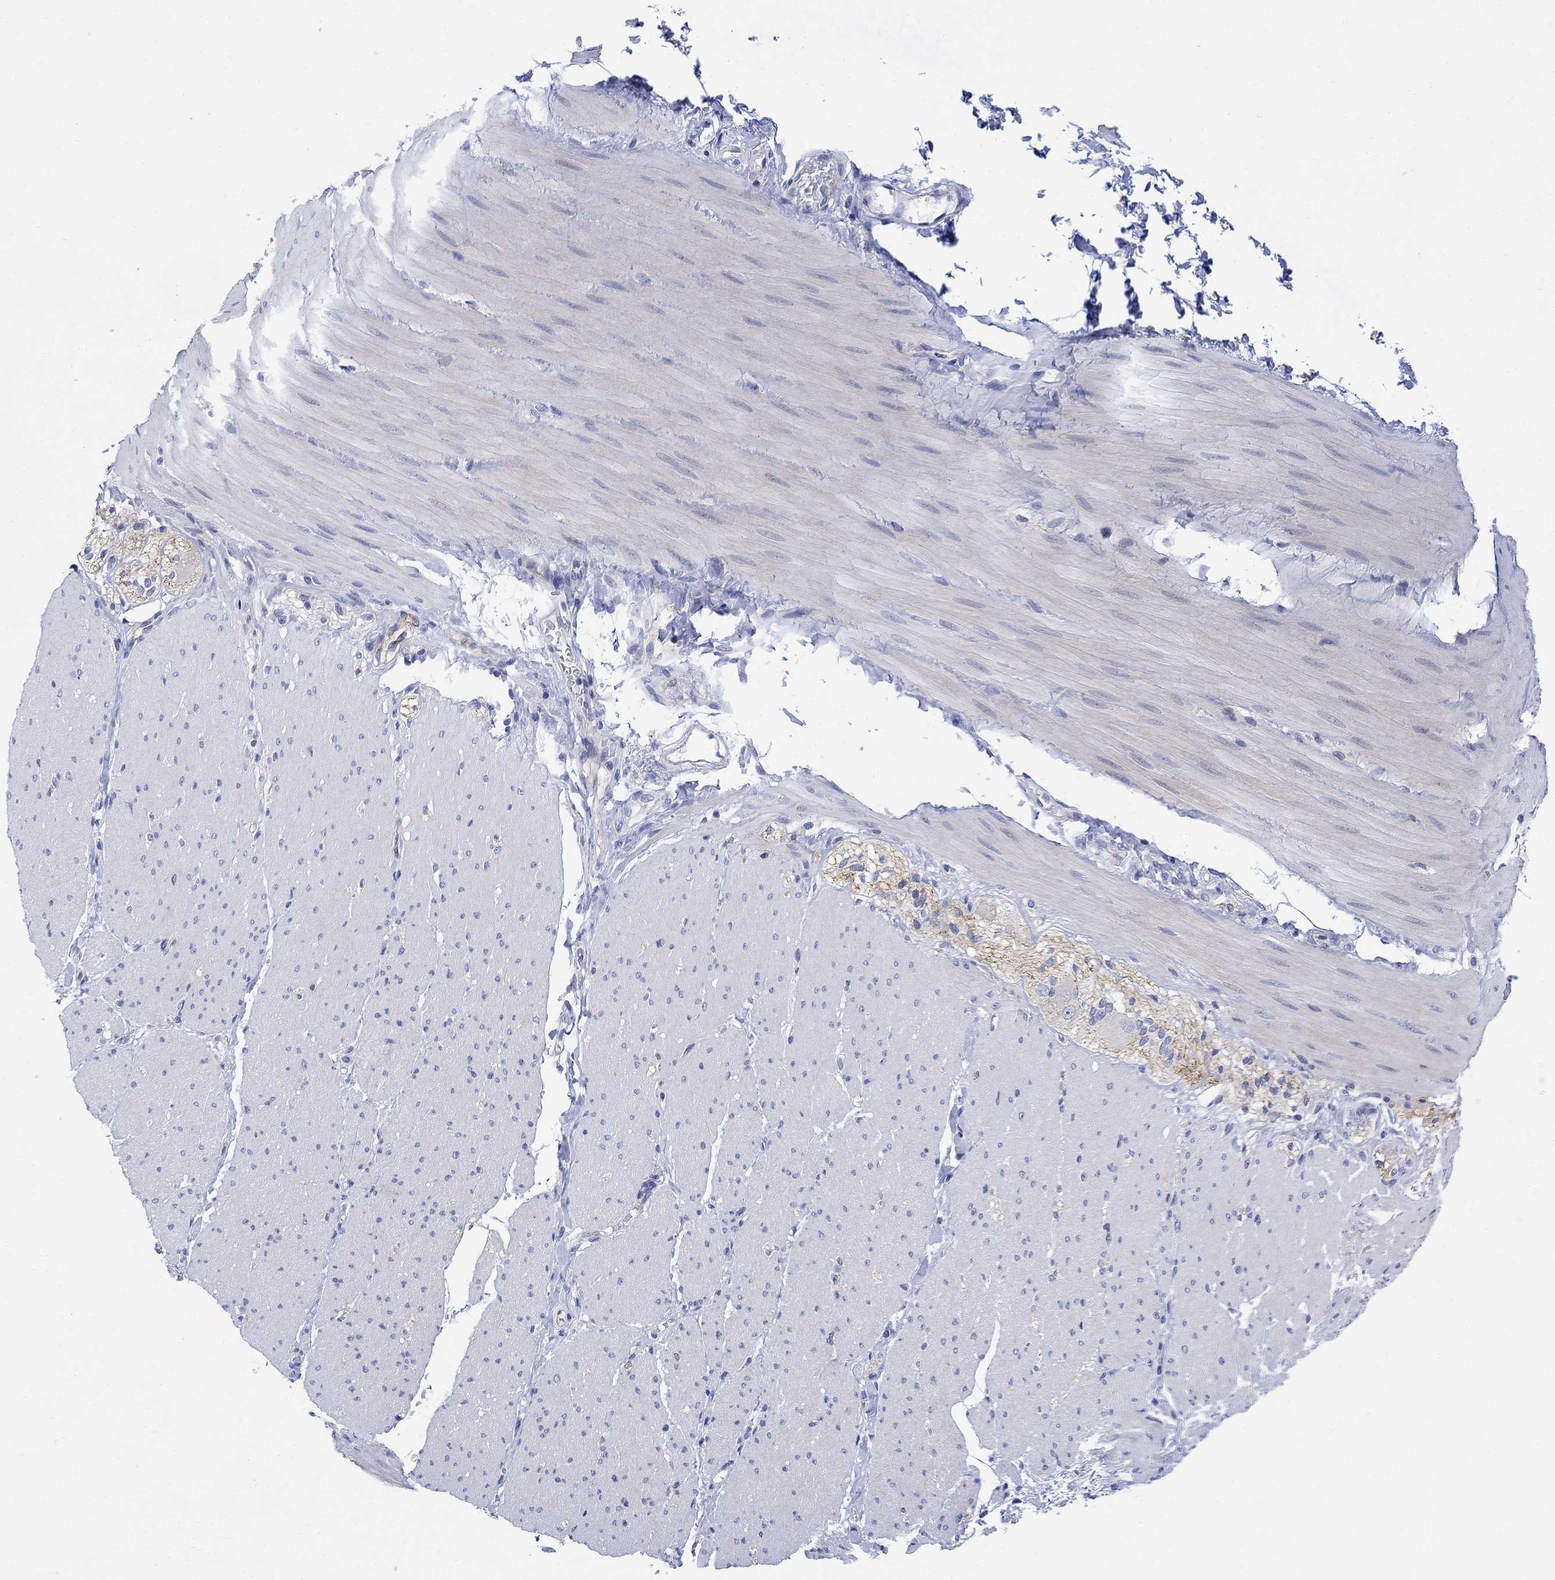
{"staining": {"intensity": "negative", "quantity": "none", "location": "none"}, "tissue": "soft tissue", "cell_type": "Fibroblasts", "image_type": "normal", "snomed": [{"axis": "morphology", "description": "Normal tissue, NOS"}, {"axis": "topography", "description": "Smooth muscle"}, {"axis": "topography", "description": "Duodenum"}, {"axis": "topography", "description": "Peripheral nerve tissue"}], "caption": "An image of soft tissue stained for a protein exhibits no brown staining in fibroblasts.", "gene": "ARSK", "patient": {"sex": "female", "age": 61}}